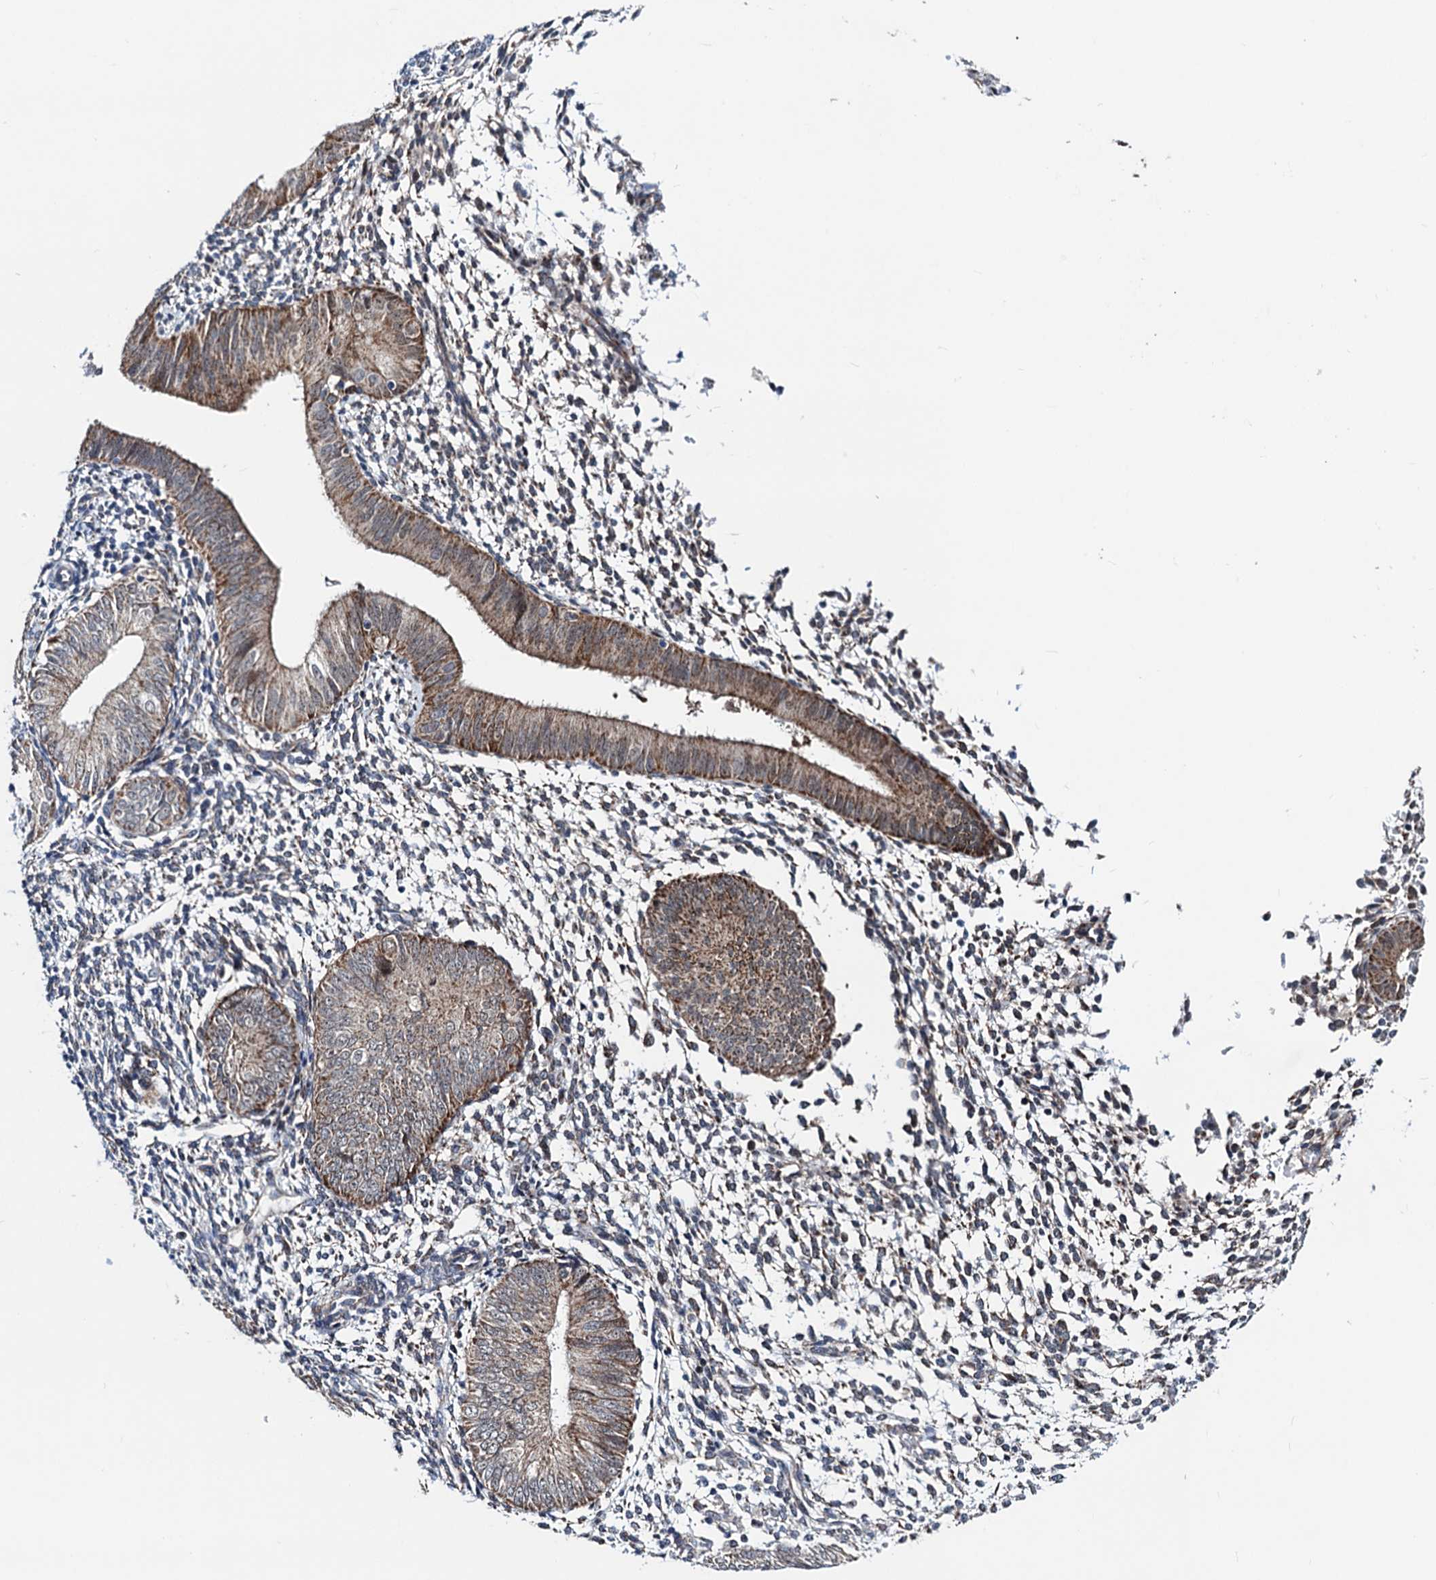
{"staining": {"intensity": "weak", "quantity": "25%-75%", "location": "cytoplasmic/membranous"}, "tissue": "endometrium", "cell_type": "Cells in endometrial stroma", "image_type": "normal", "snomed": [{"axis": "morphology", "description": "Normal tissue, NOS"}, {"axis": "topography", "description": "Uterus"}, {"axis": "topography", "description": "Endometrium"}], "caption": "IHC photomicrograph of benign human endometrium stained for a protein (brown), which shows low levels of weak cytoplasmic/membranous staining in approximately 25%-75% of cells in endometrial stroma.", "gene": "COA4", "patient": {"sex": "female", "age": 48}}